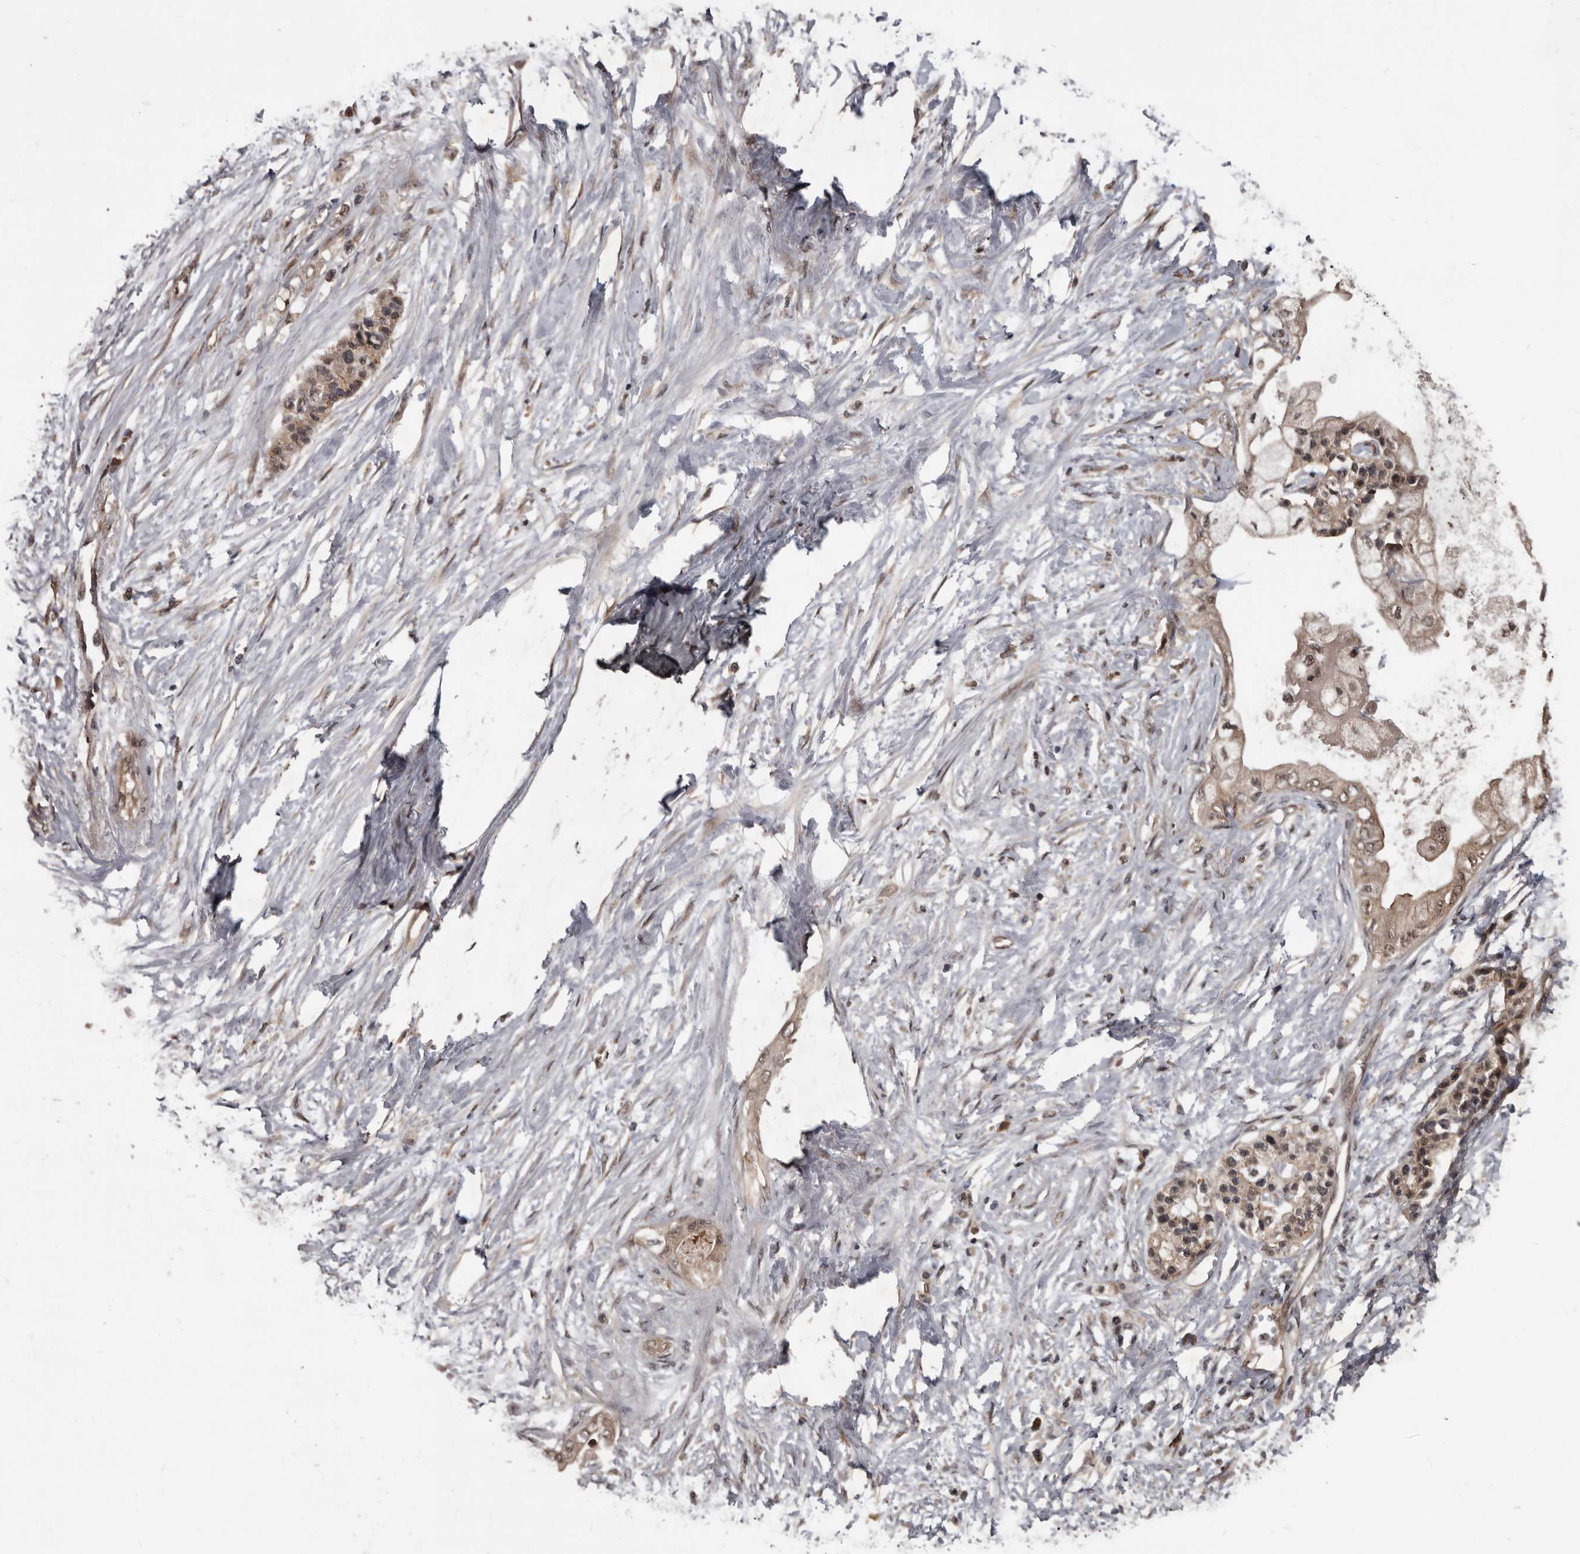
{"staining": {"intensity": "weak", "quantity": ">75%", "location": "cytoplasmic/membranous,nuclear"}, "tissue": "pancreatic cancer", "cell_type": "Tumor cells", "image_type": "cancer", "snomed": [{"axis": "morphology", "description": "Normal tissue, NOS"}, {"axis": "morphology", "description": "Adenocarcinoma, NOS"}, {"axis": "topography", "description": "Pancreas"}, {"axis": "topography", "description": "Duodenum"}], "caption": "IHC (DAB (3,3'-diaminobenzidine)) staining of human pancreatic cancer exhibits weak cytoplasmic/membranous and nuclear protein expression in about >75% of tumor cells. Using DAB (brown) and hematoxylin (blue) stains, captured at high magnification using brightfield microscopy.", "gene": "AHR", "patient": {"sex": "female", "age": 60}}